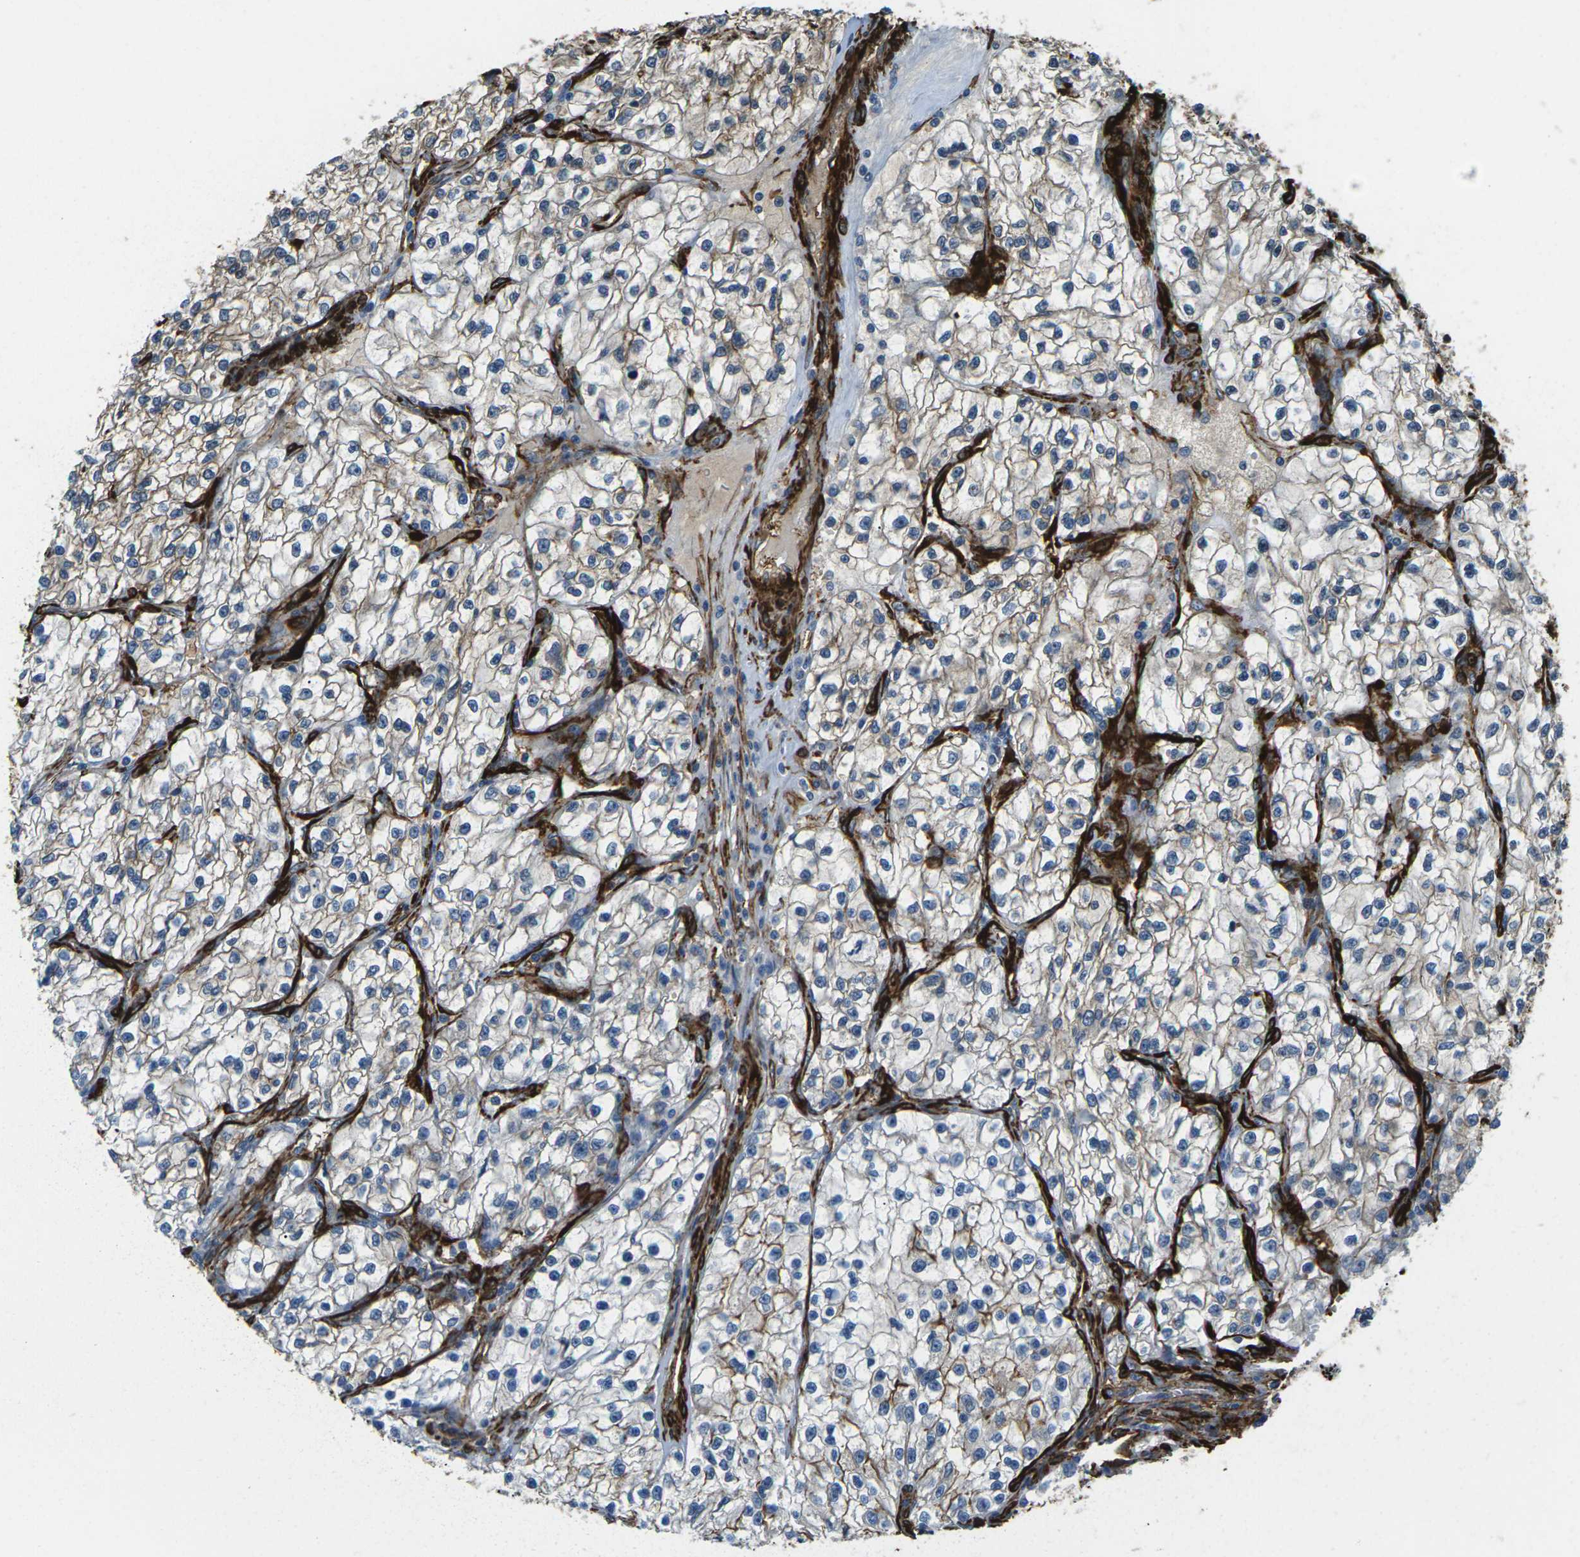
{"staining": {"intensity": "weak", "quantity": "<25%", "location": "cytoplasmic/membranous"}, "tissue": "renal cancer", "cell_type": "Tumor cells", "image_type": "cancer", "snomed": [{"axis": "morphology", "description": "Adenocarcinoma, NOS"}, {"axis": "topography", "description": "Kidney"}], "caption": "The immunohistochemistry (IHC) micrograph has no significant positivity in tumor cells of adenocarcinoma (renal) tissue.", "gene": "GRAMD1C", "patient": {"sex": "female", "age": 57}}